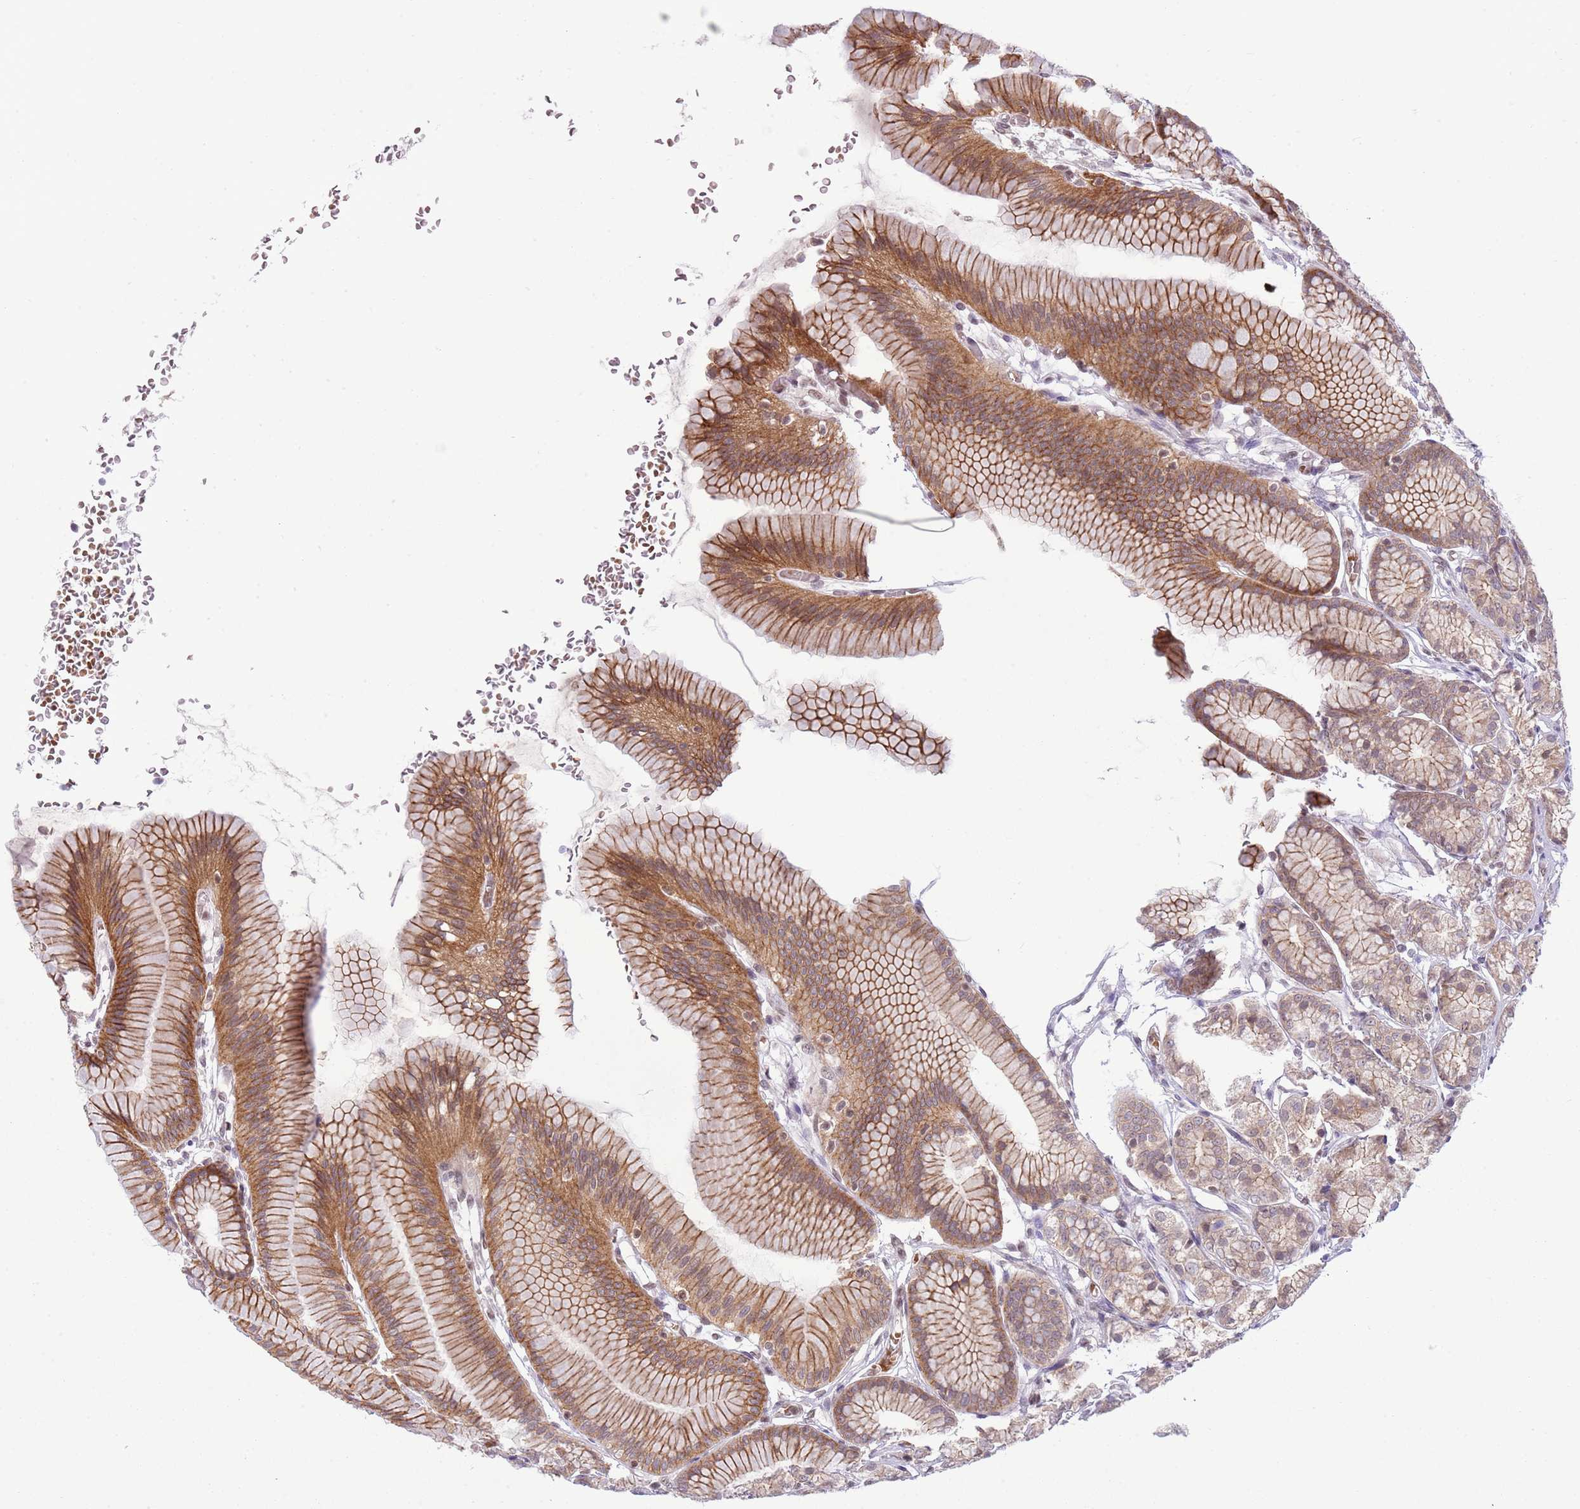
{"staining": {"intensity": "moderate", "quantity": ">75%", "location": "cytoplasmic/membranous"}, "tissue": "stomach", "cell_type": "Glandular cells", "image_type": "normal", "snomed": [{"axis": "morphology", "description": "Normal tissue, NOS"}, {"axis": "morphology", "description": "Adenocarcinoma, NOS"}, {"axis": "morphology", "description": "Adenocarcinoma, High grade"}, {"axis": "topography", "description": "Stomach, upper"}, {"axis": "topography", "description": "Stomach"}], "caption": "IHC of unremarkable human stomach exhibits medium levels of moderate cytoplasmic/membranous expression in about >75% of glandular cells. The staining was performed using DAB (3,3'-diaminobenzidine), with brown indicating positive protein expression. Nuclei are stained blue with hematoxylin.", "gene": "TM2D1", "patient": {"sex": "female", "age": 65}}